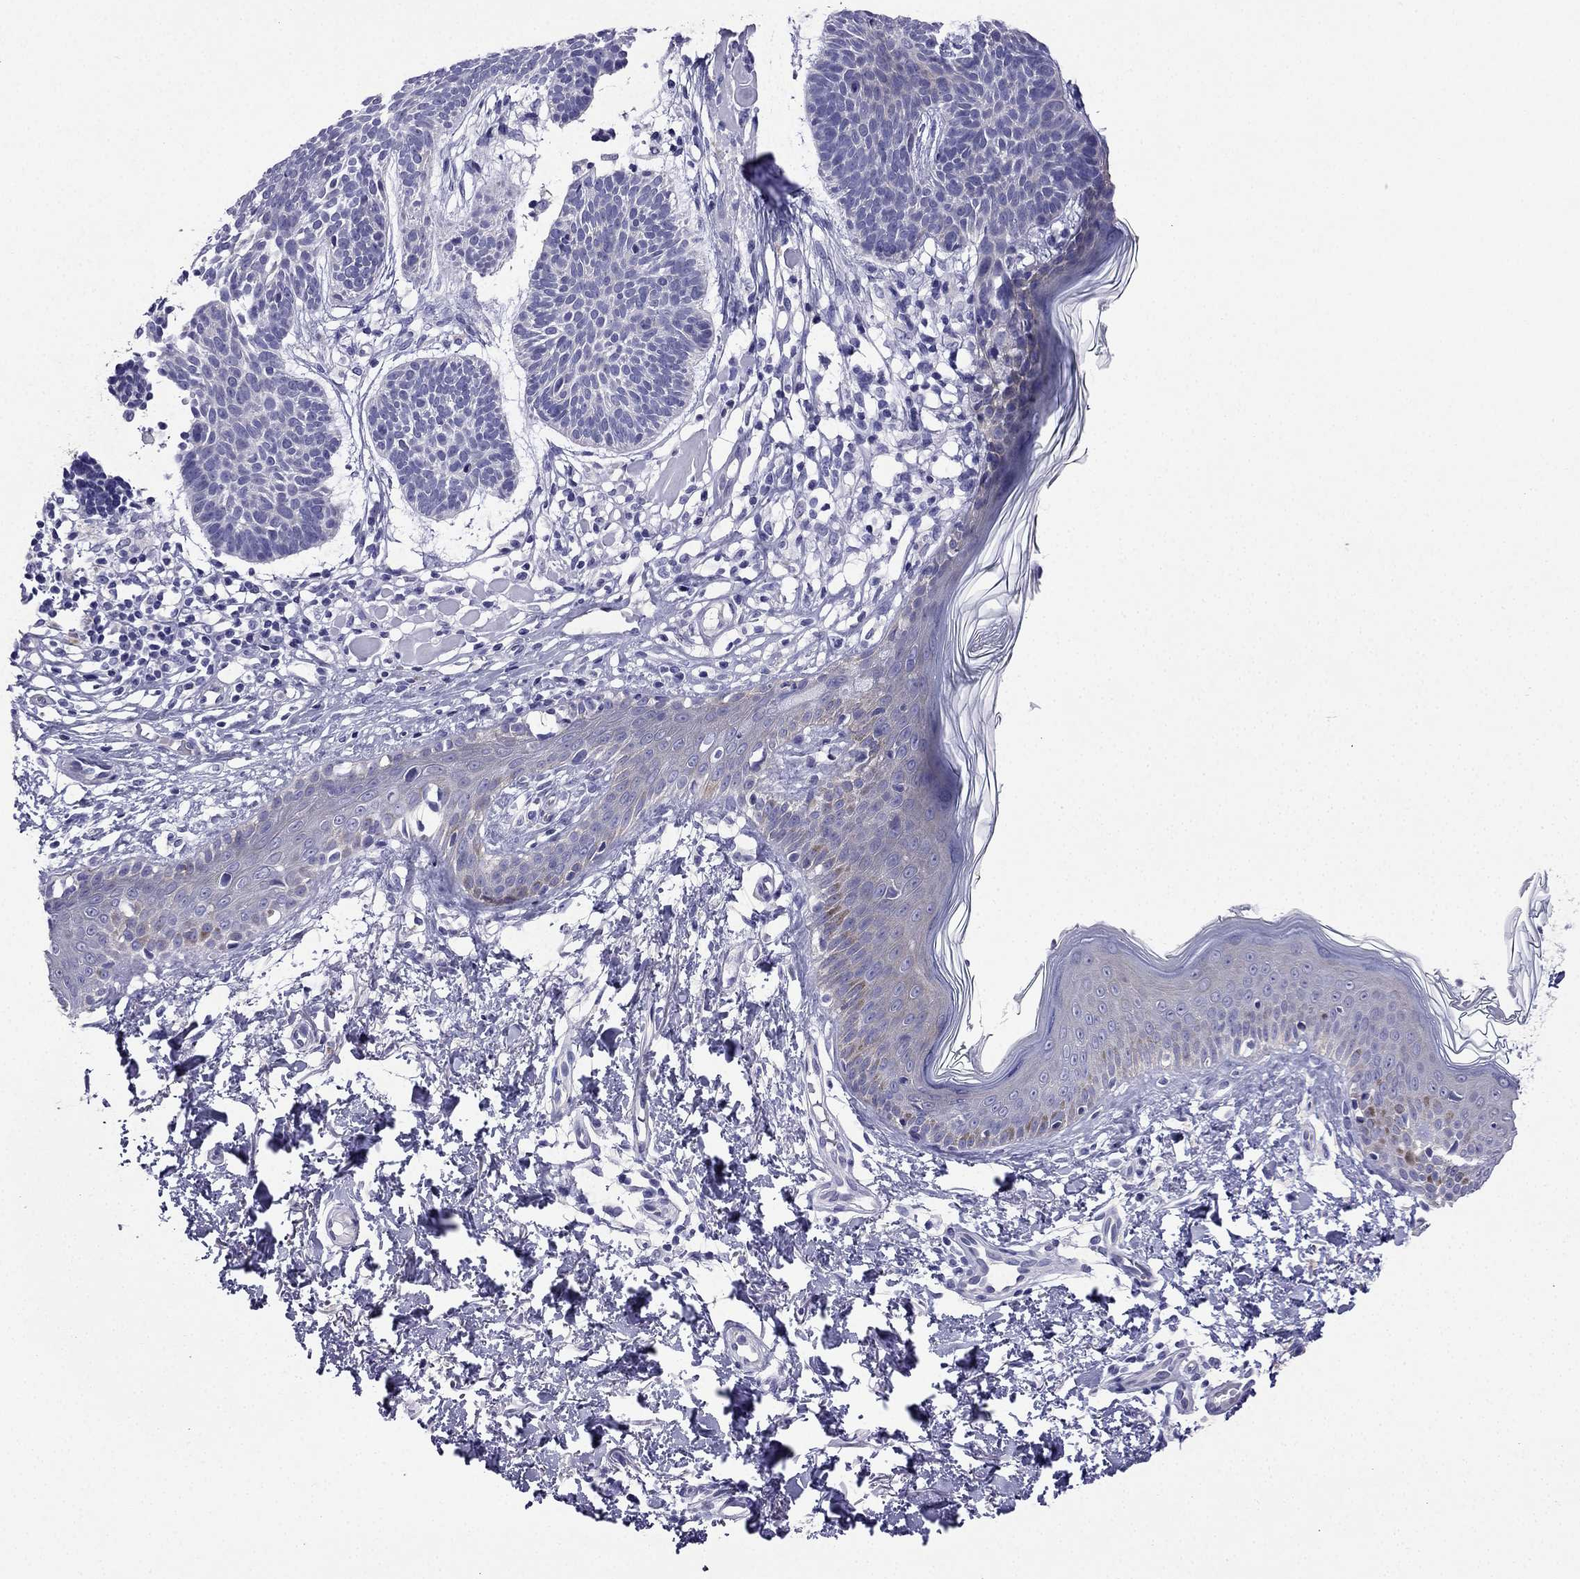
{"staining": {"intensity": "negative", "quantity": "none", "location": "none"}, "tissue": "skin cancer", "cell_type": "Tumor cells", "image_type": "cancer", "snomed": [{"axis": "morphology", "description": "Basal cell carcinoma"}, {"axis": "topography", "description": "Skin"}], "caption": "Immunohistochemistry (IHC) image of neoplastic tissue: human skin basal cell carcinoma stained with DAB demonstrates no significant protein expression in tumor cells.", "gene": "KCNJ10", "patient": {"sex": "male", "age": 85}}